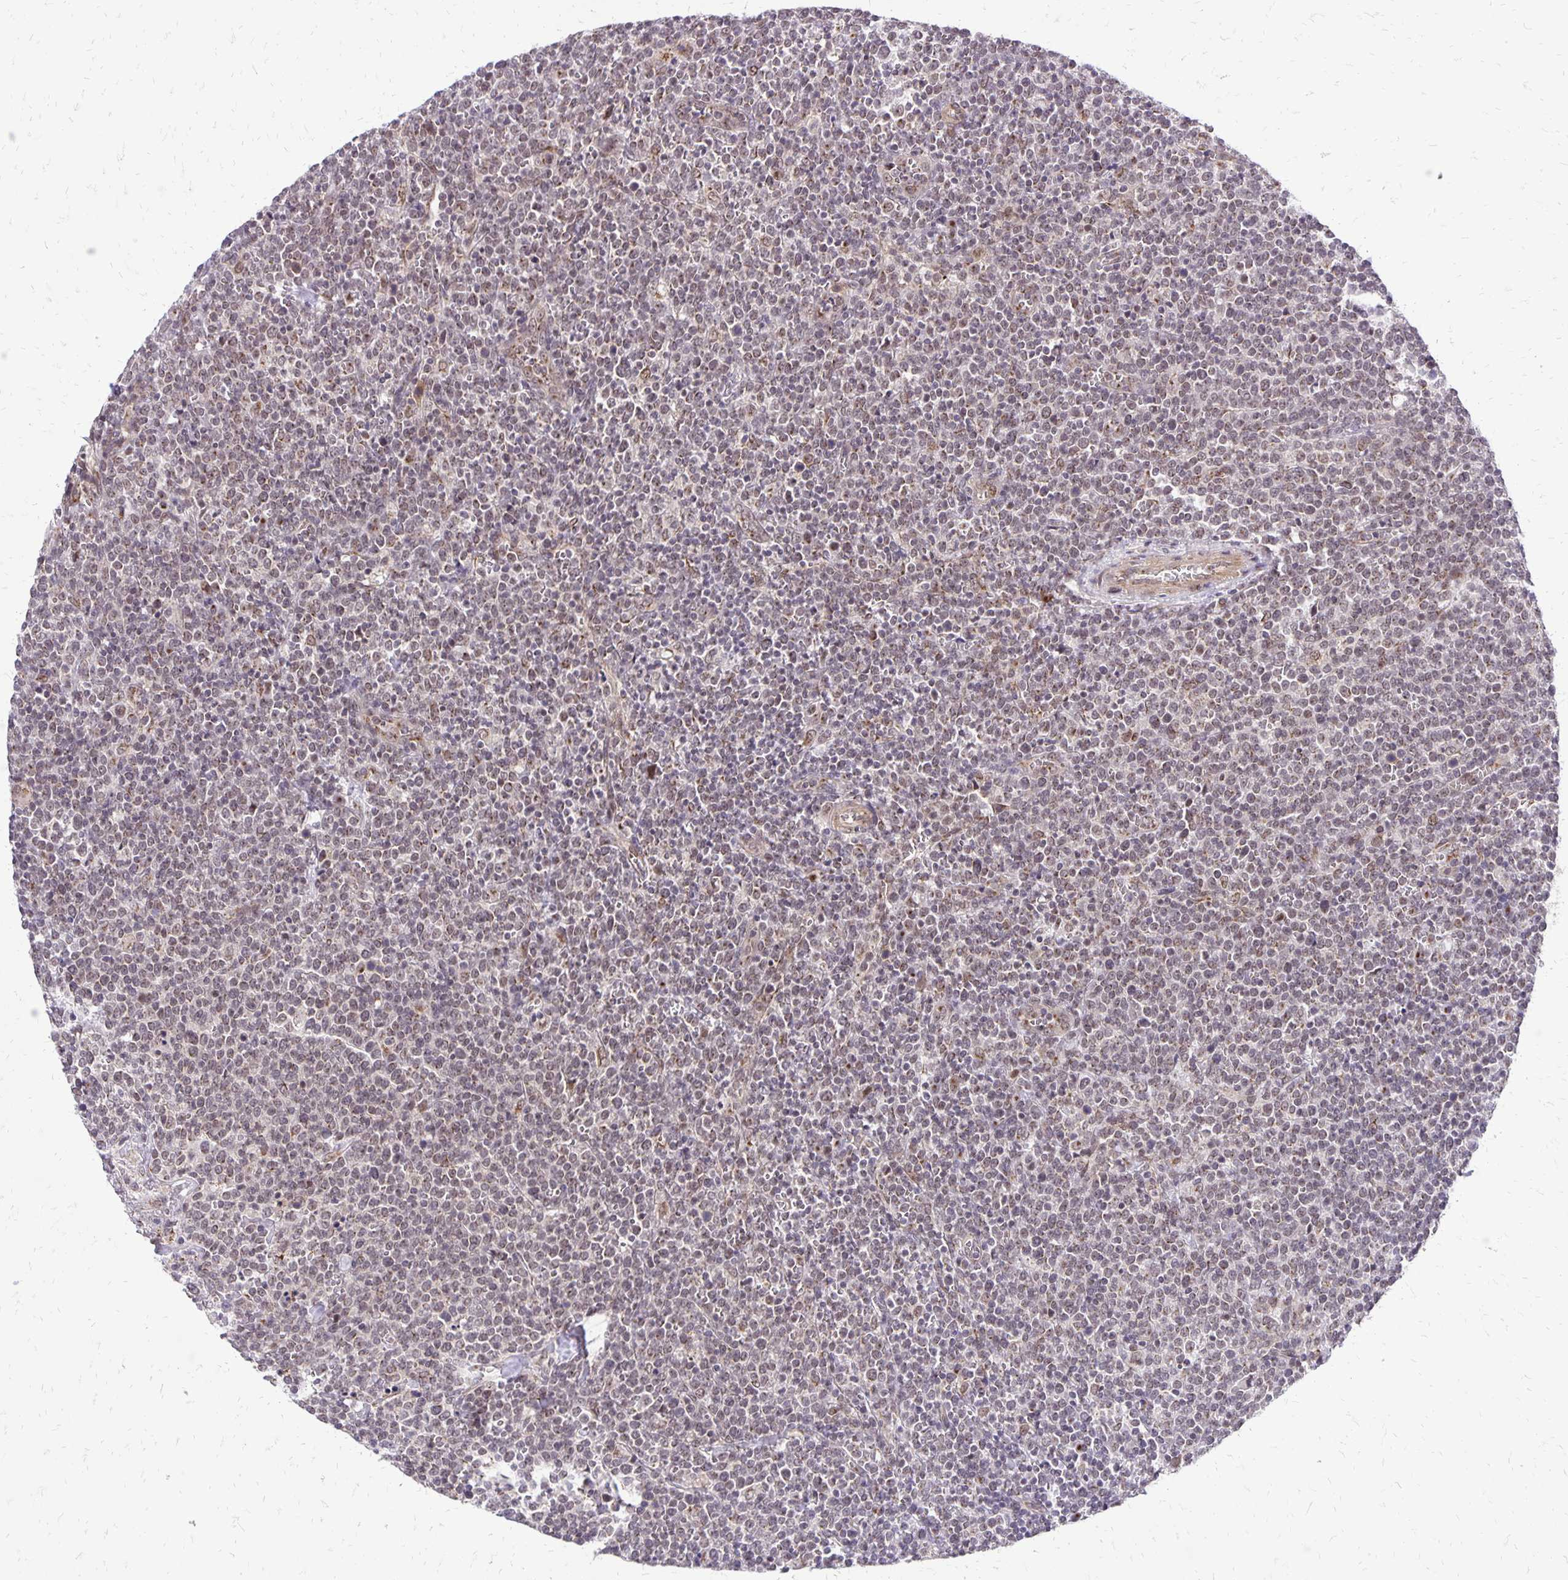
{"staining": {"intensity": "weak", "quantity": "25%-75%", "location": "cytoplasmic/membranous"}, "tissue": "lymphoma", "cell_type": "Tumor cells", "image_type": "cancer", "snomed": [{"axis": "morphology", "description": "Malignant lymphoma, non-Hodgkin's type, High grade"}, {"axis": "topography", "description": "Lymph node"}], "caption": "Tumor cells show weak cytoplasmic/membranous staining in about 25%-75% of cells in malignant lymphoma, non-Hodgkin's type (high-grade). (DAB IHC with brightfield microscopy, high magnification).", "gene": "GOLGA5", "patient": {"sex": "male", "age": 61}}